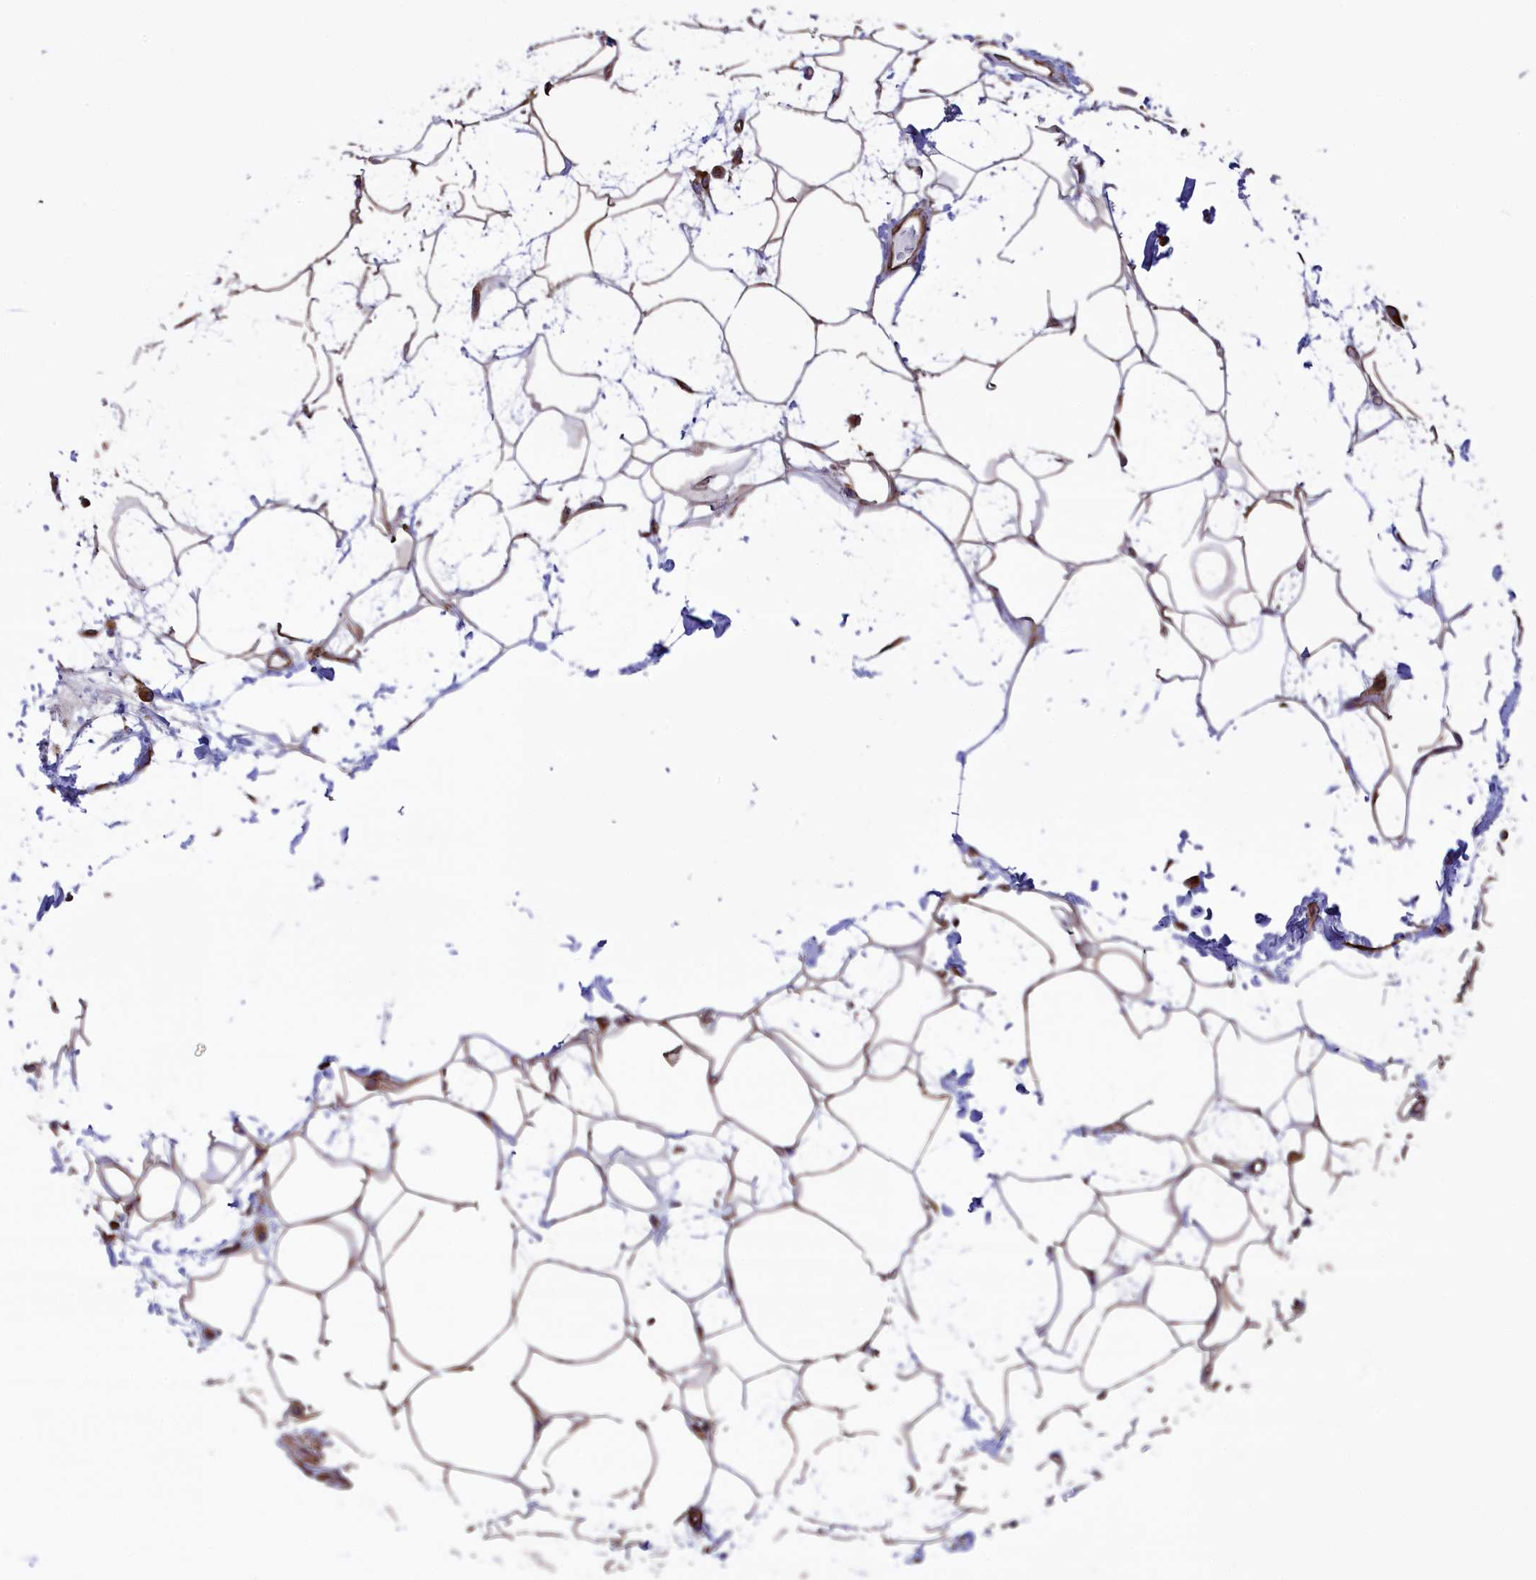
{"staining": {"intensity": "moderate", "quantity": "25%-75%", "location": "cytoplasmic/membranous"}, "tissue": "adipose tissue", "cell_type": "Adipocytes", "image_type": "normal", "snomed": [{"axis": "morphology", "description": "Normal tissue, NOS"}, {"axis": "morphology", "description": "Adenocarcinoma, NOS"}, {"axis": "topography", "description": "Rectum"}, {"axis": "topography", "description": "Vagina"}, {"axis": "topography", "description": "Peripheral nerve tissue"}], "caption": "Immunohistochemical staining of unremarkable adipose tissue shows moderate cytoplasmic/membranous protein staining in approximately 25%-75% of adipocytes. (DAB IHC with brightfield microscopy, high magnification).", "gene": "GATB", "patient": {"sex": "female", "age": 71}}